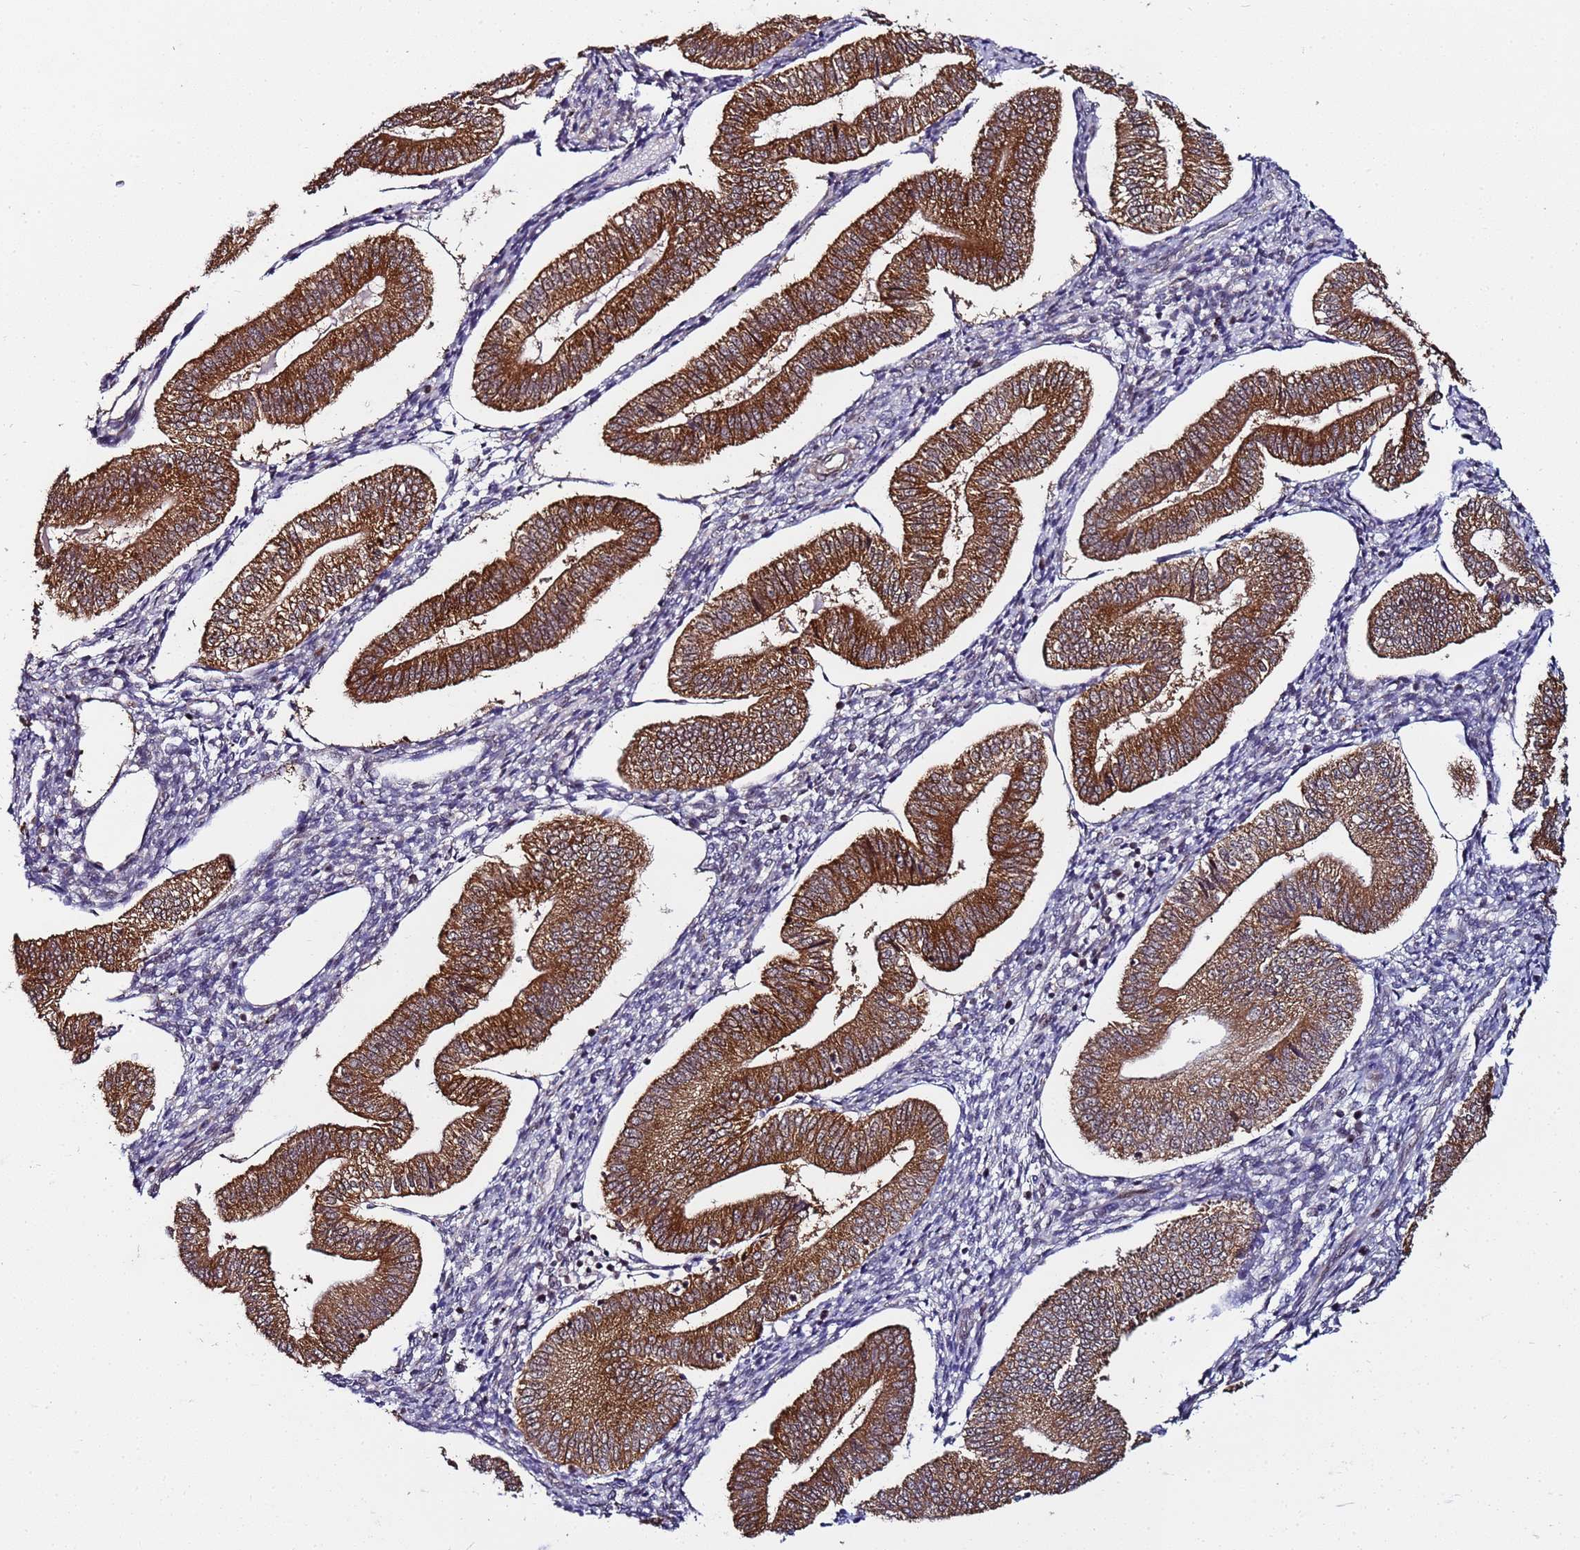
{"staining": {"intensity": "negative", "quantity": "none", "location": "none"}, "tissue": "endometrium", "cell_type": "Cells in endometrial stroma", "image_type": "normal", "snomed": [{"axis": "morphology", "description": "Normal tissue, NOS"}, {"axis": "topography", "description": "Endometrium"}], "caption": "Human endometrium stained for a protein using immunohistochemistry (IHC) reveals no positivity in cells in endometrial stroma.", "gene": "PPM1H", "patient": {"sex": "female", "age": 34}}